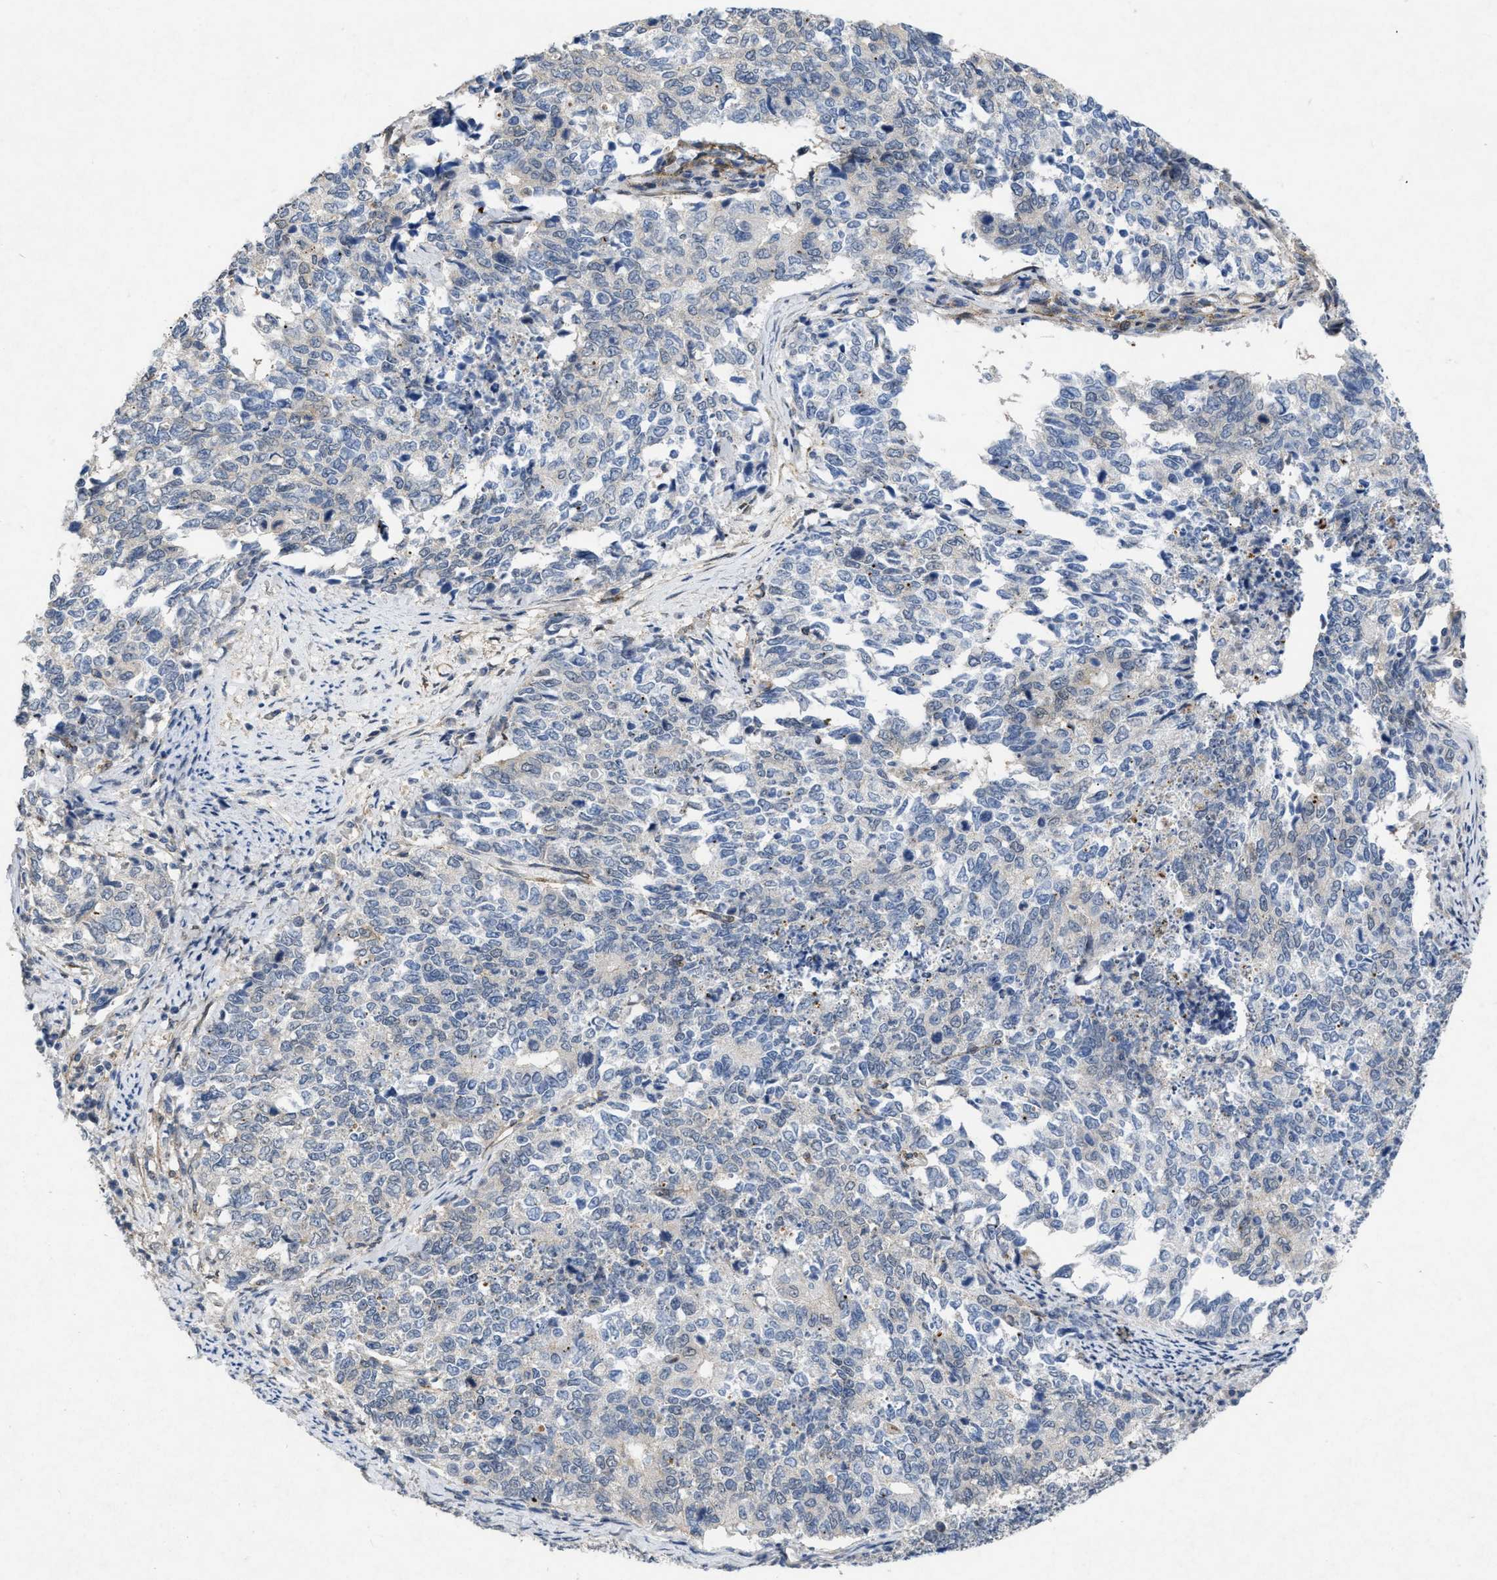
{"staining": {"intensity": "negative", "quantity": "none", "location": "none"}, "tissue": "cervical cancer", "cell_type": "Tumor cells", "image_type": "cancer", "snomed": [{"axis": "morphology", "description": "Squamous cell carcinoma, NOS"}, {"axis": "topography", "description": "Cervix"}], "caption": "The micrograph exhibits no significant staining in tumor cells of cervical squamous cell carcinoma.", "gene": "PDGFRA", "patient": {"sex": "female", "age": 63}}